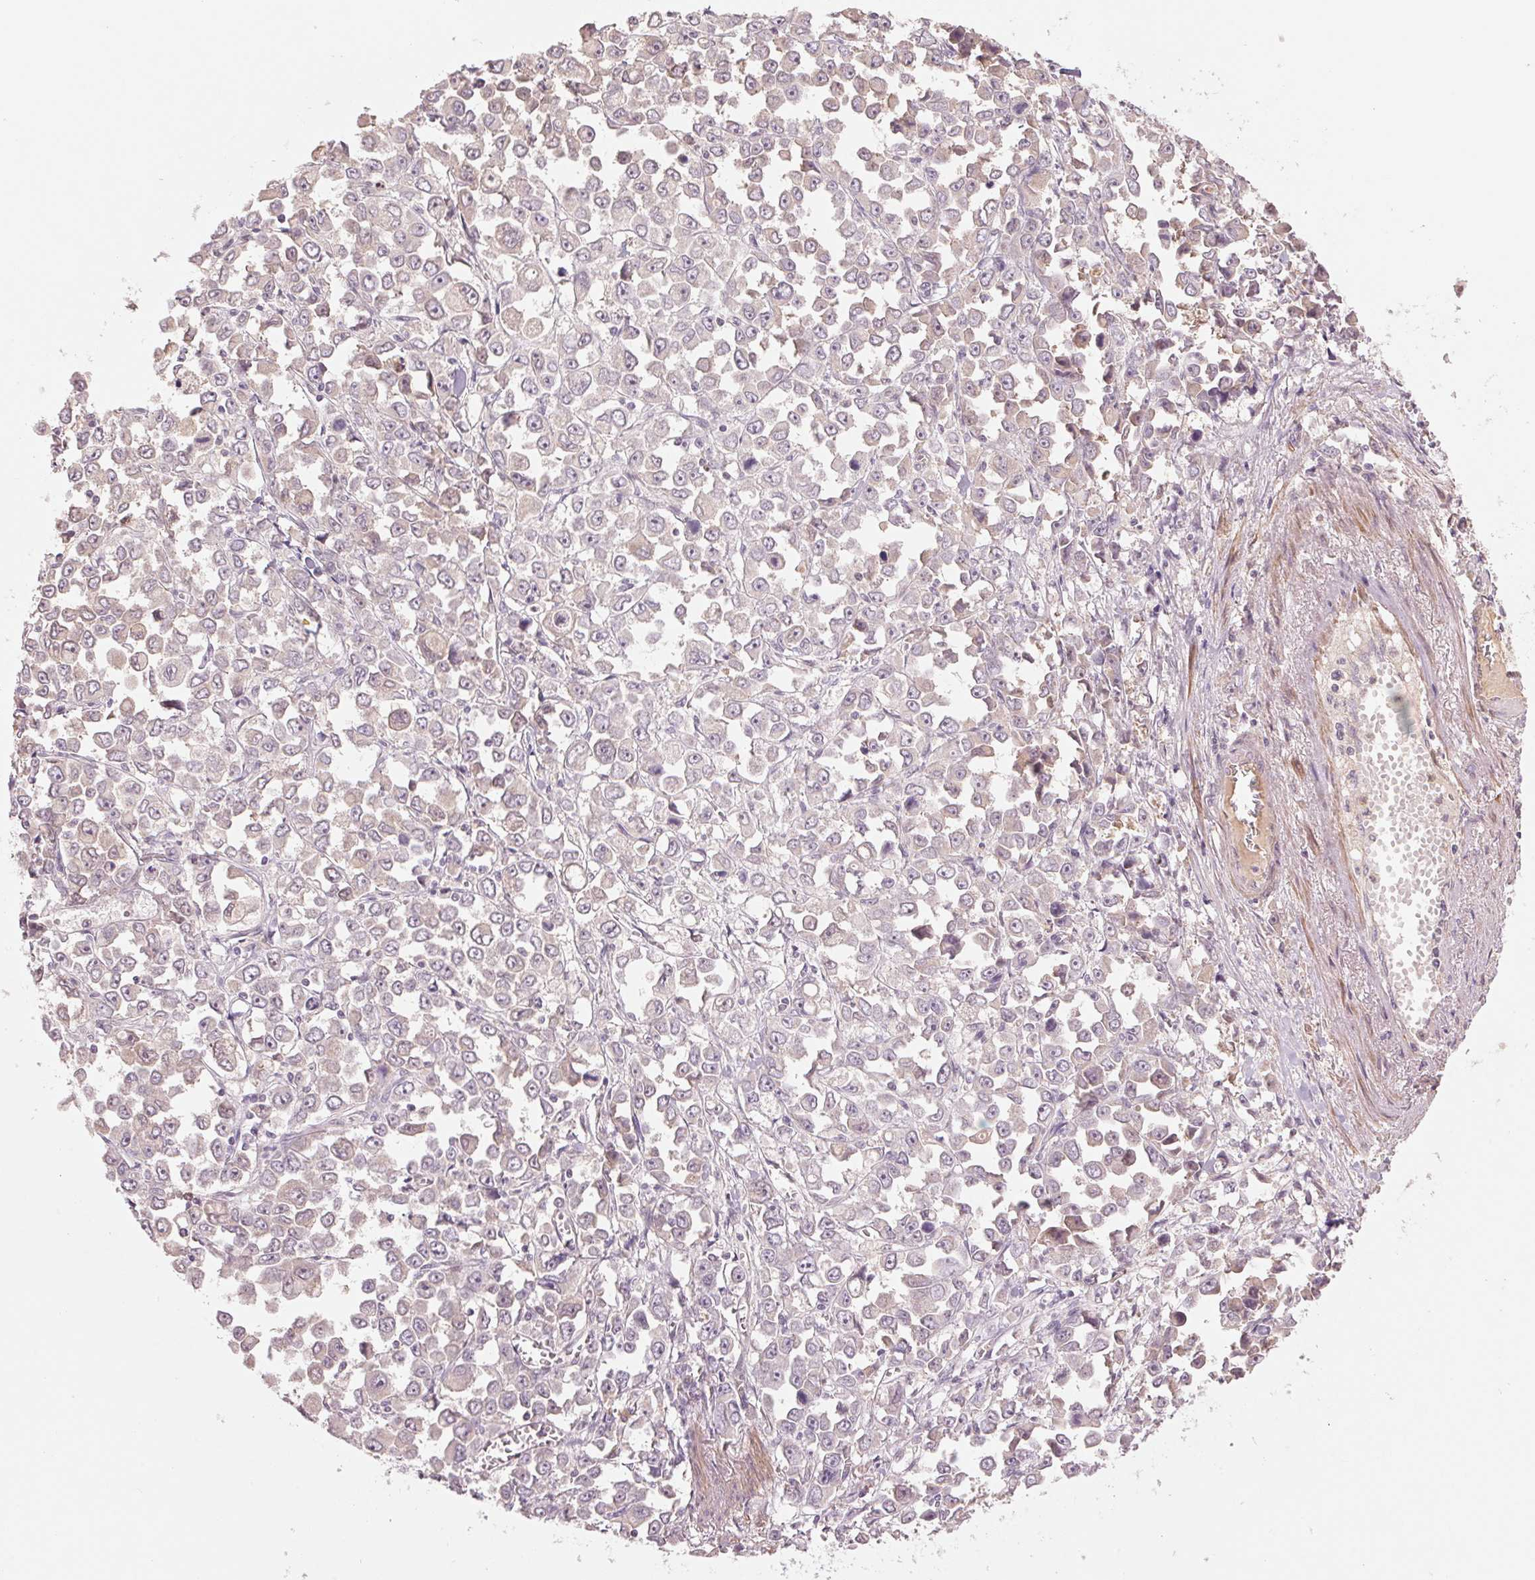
{"staining": {"intensity": "negative", "quantity": "none", "location": "none"}, "tissue": "stomach cancer", "cell_type": "Tumor cells", "image_type": "cancer", "snomed": [{"axis": "morphology", "description": "Adenocarcinoma, NOS"}, {"axis": "topography", "description": "Stomach, upper"}], "caption": "Immunohistochemical staining of human stomach adenocarcinoma reveals no significant expression in tumor cells.", "gene": "PPIA", "patient": {"sex": "male", "age": 70}}